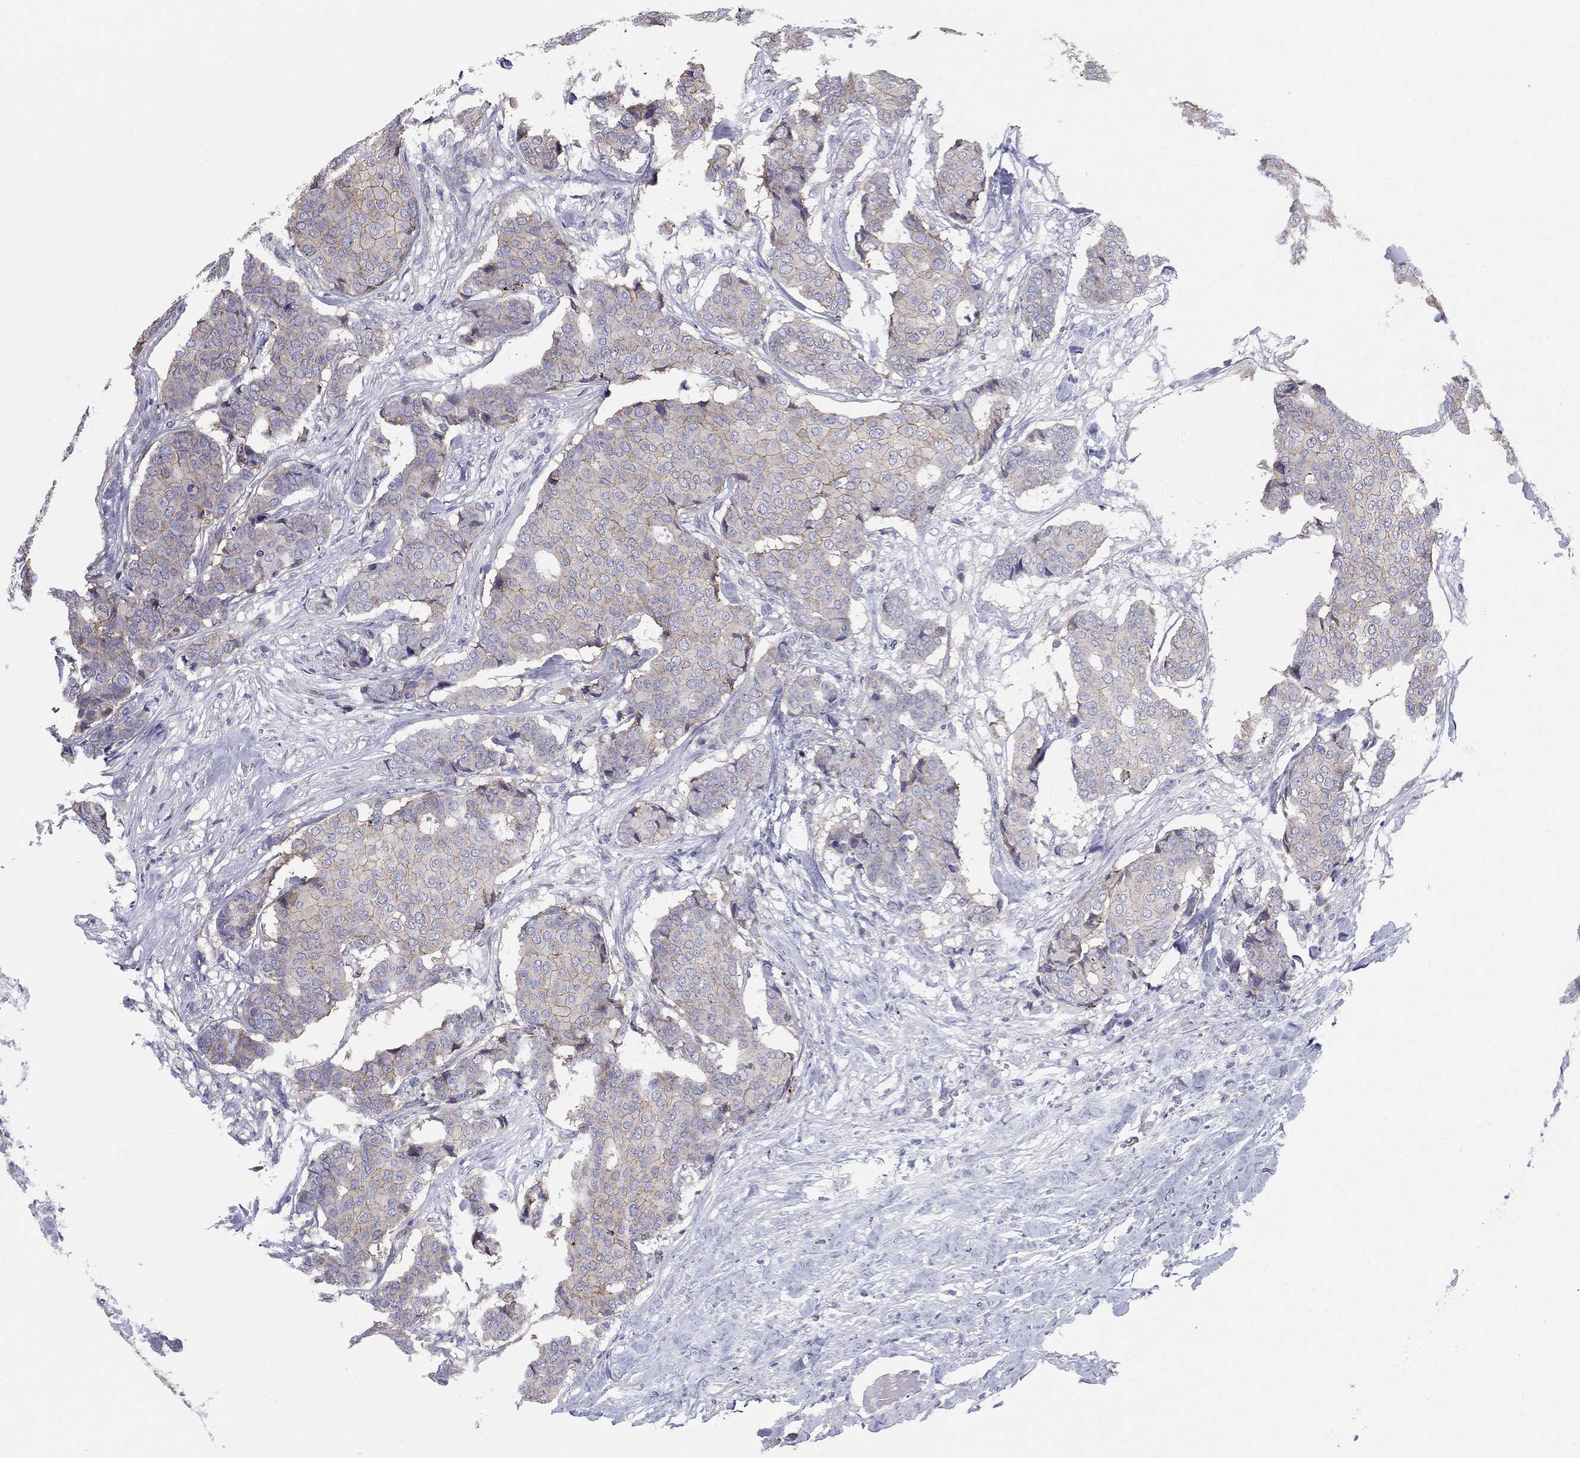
{"staining": {"intensity": "strong", "quantity": "<25%", "location": "cytoplasmic/membranous"}, "tissue": "breast cancer", "cell_type": "Tumor cells", "image_type": "cancer", "snomed": [{"axis": "morphology", "description": "Duct carcinoma"}, {"axis": "topography", "description": "Breast"}], "caption": "Breast cancer was stained to show a protein in brown. There is medium levels of strong cytoplasmic/membranous staining in approximately <25% of tumor cells.", "gene": "EMP2", "patient": {"sex": "female", "age": 75}}